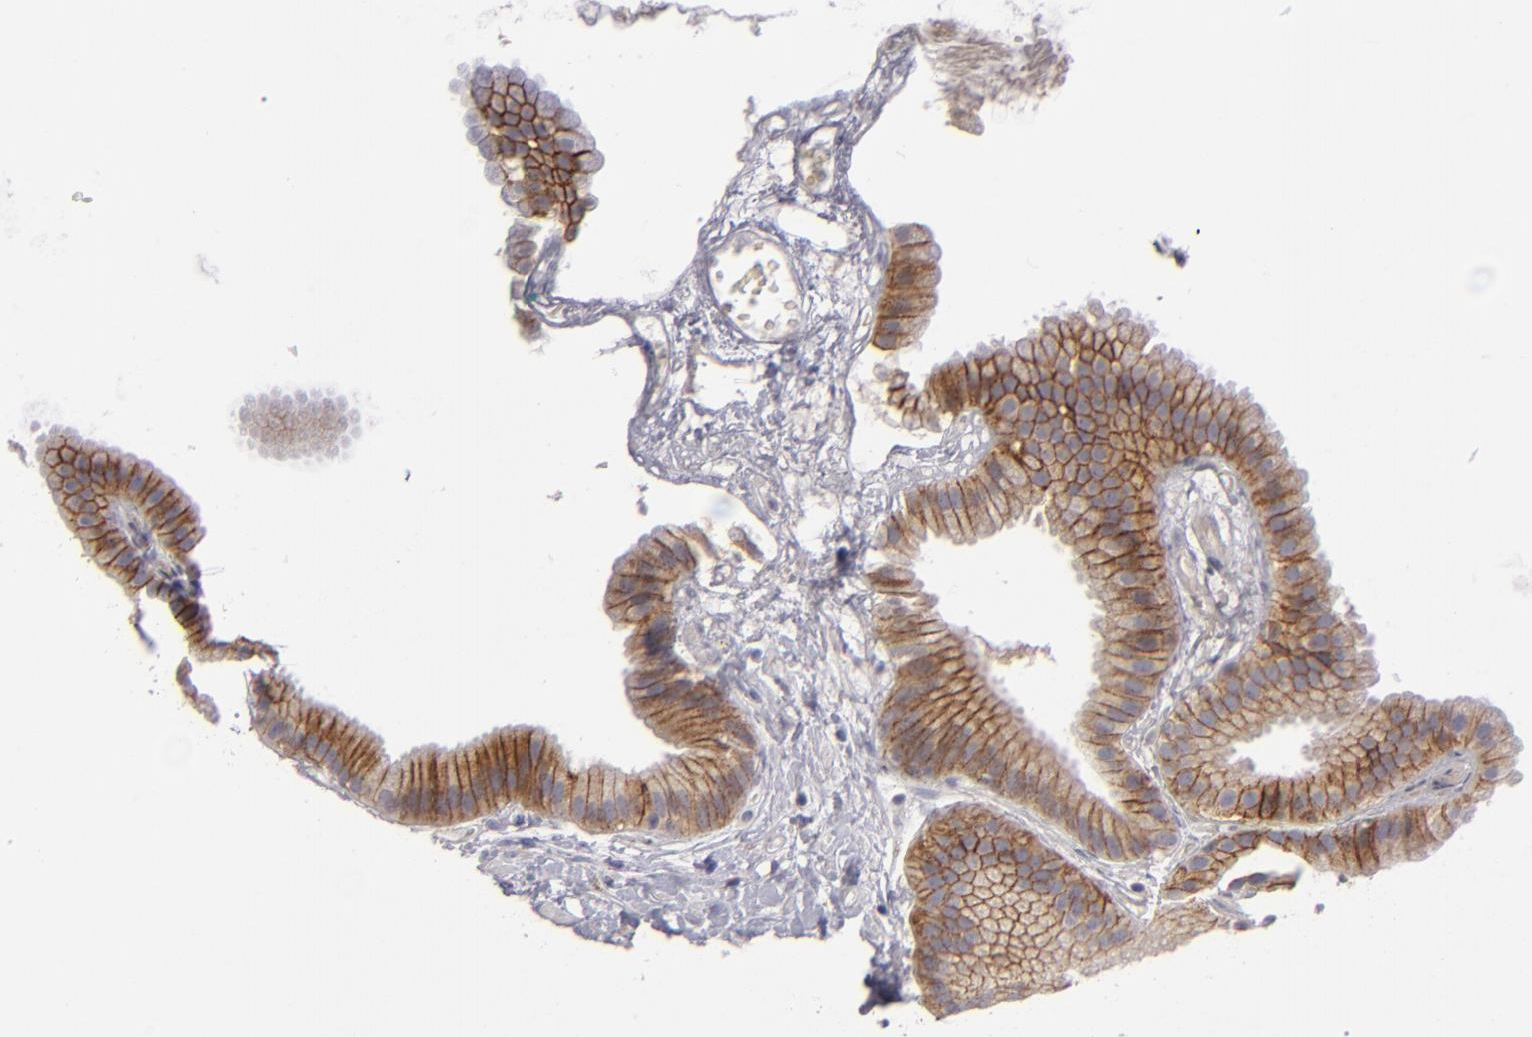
{"staining": {"intensity": "moderate", "quantity": ">75%", "location": "cytoplasmic/membranous"}, "tissue": "gallbladder", "cell_type": "Glandular cells", "image_type": "normal", "snomed": [{"axis": "morphology", "description": "Normal tissue, NOS"}, {"axis": "topography", "description": "Gallbladder"}], "caption": "Brown immunohistochemical staining in benign gallbladder displays moderate cytoplasmic/membranous staining in approximately >75% of glandular cells.", "gene": "ALCAM", "patient": {"sex": "female", "age": 63}}